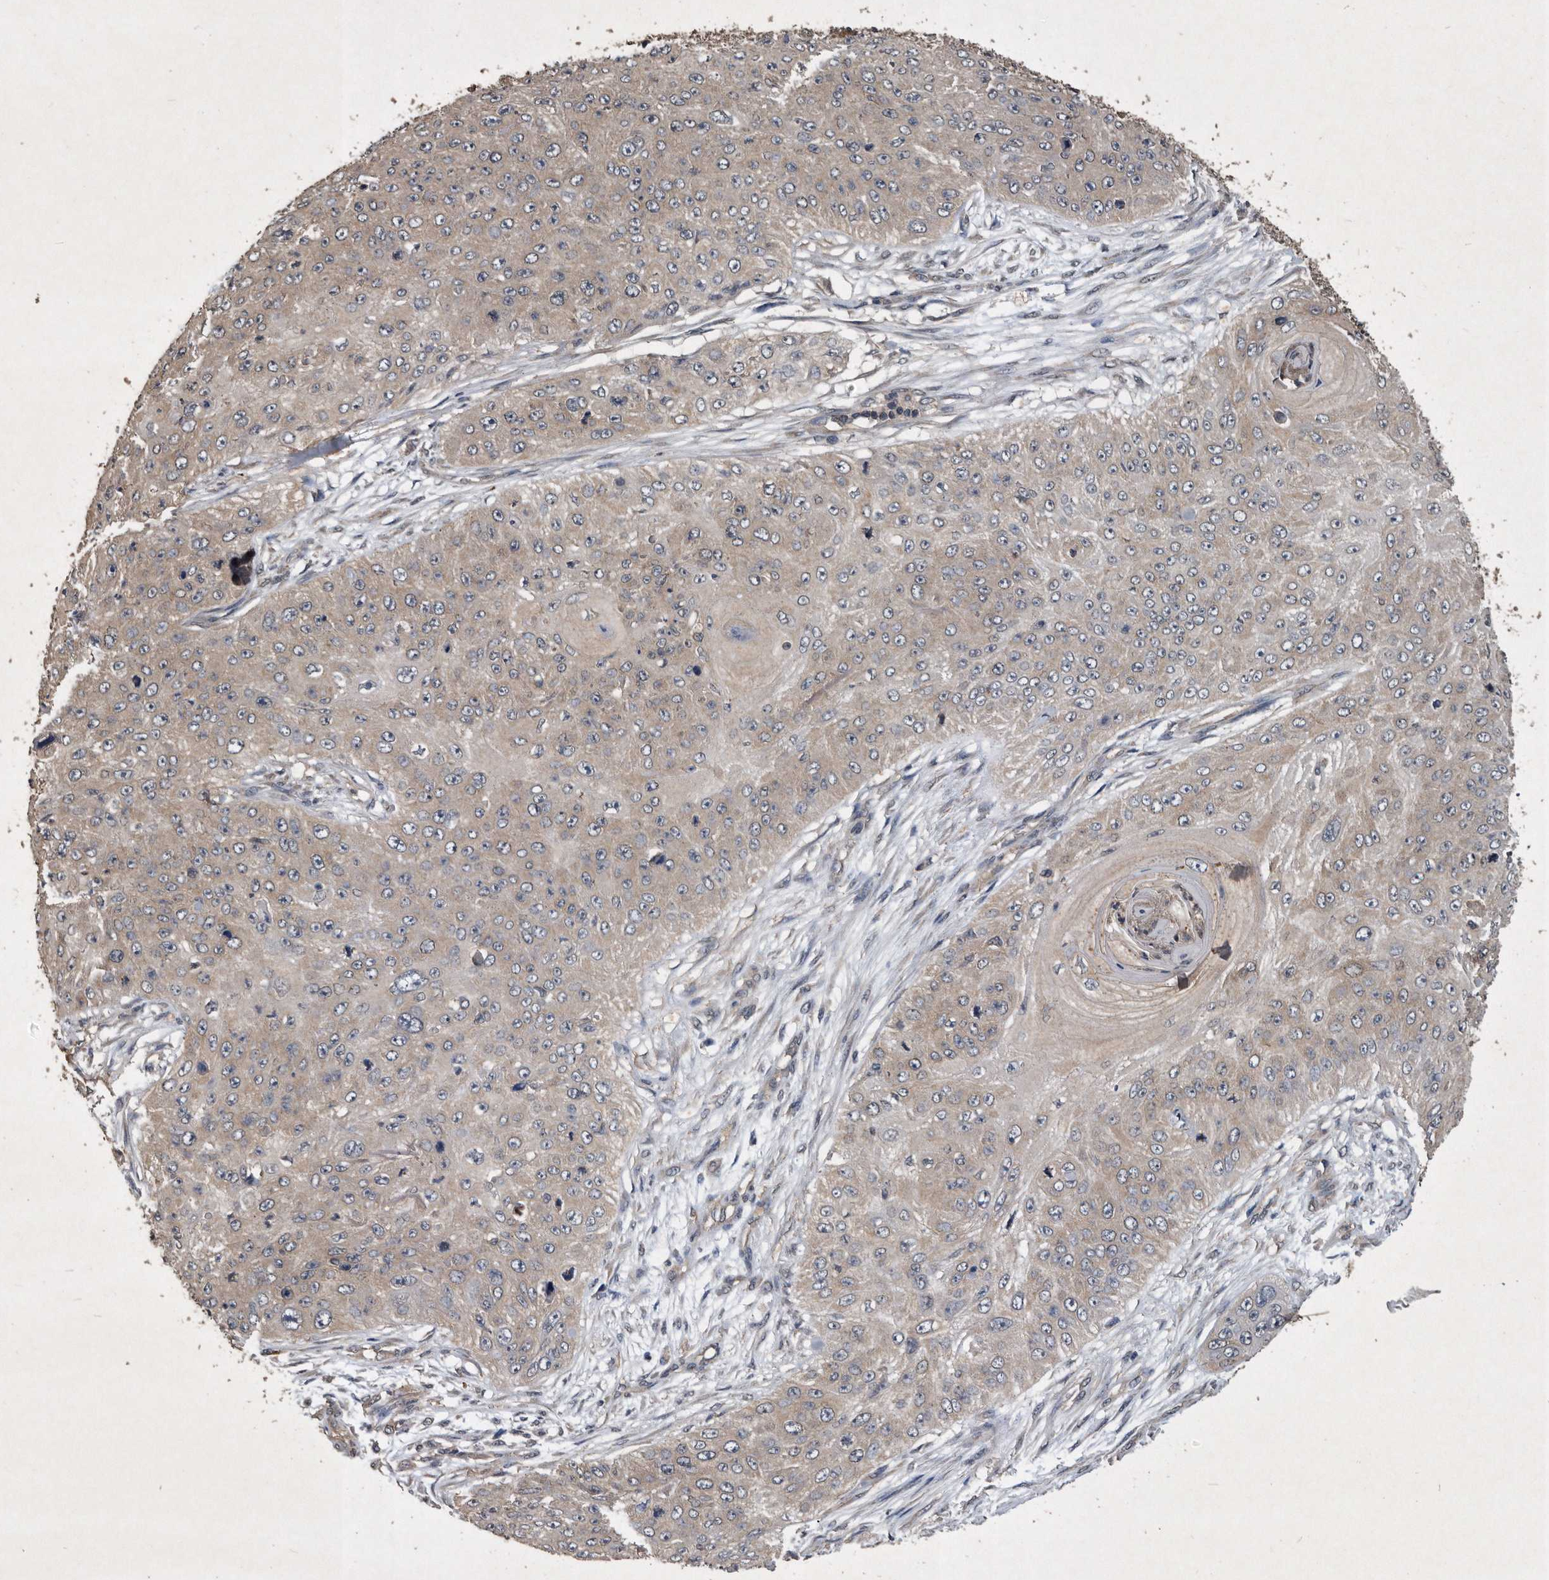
{"staining": {"intensity": "weak", "quantity": "25%-75%", "location": "cytoplasmic/membranous"}, "tissue": "skin cancer", "cell_type": "Tumor cells", "image_type": "cancer", "snomed": [{"axis": "morphology", "description": "Squamous cell carcinoma, NOS"}, {"axis": "topography", "description": "Skin"}], "caption": "Tumor cells demonstrate low levels of weak cytoplasmic/membranous staining in approximately 25%-75% of cells in human skin cancer.", "gene": "NRBP1", "patient": {"sex": "female", "age": 80}}